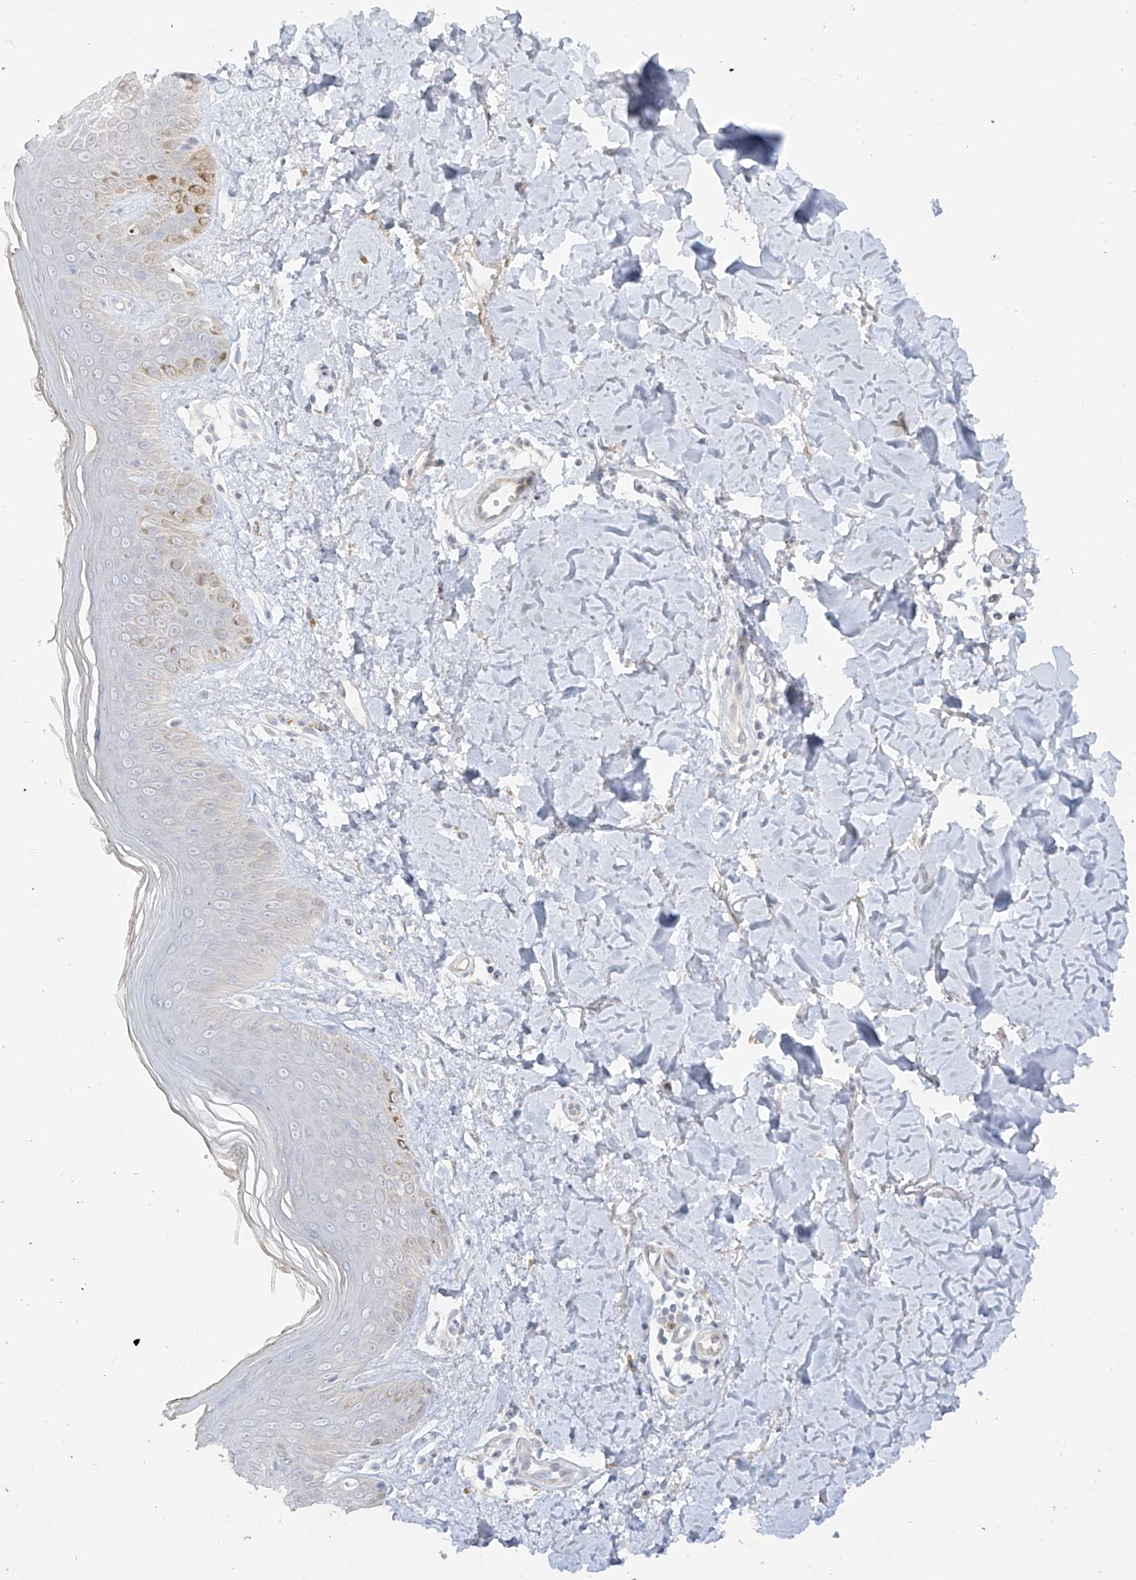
{"staining": {"intensity": "negative", "quantity": "none", "location": "none"}, "tissue": "skin", "cell_type": "Fibroblasts", "image_type": "normal", "snomed": [{"axis": "morphology", "description": "Normal tissue, NOS"}, {"axis": "topography", "description": "Skin"}], "caption": "A histopathology image of human skin is negative for staining in fibroblasts. (Stains: DAB (3,3'-diaminobenzidine) immunohistochemistry with hematoxylin counter stain, Microscopy: brightfield microscopy at high magnification).", "gene": "DCDC2", "patient": {"sex": "female", "age": 64}}